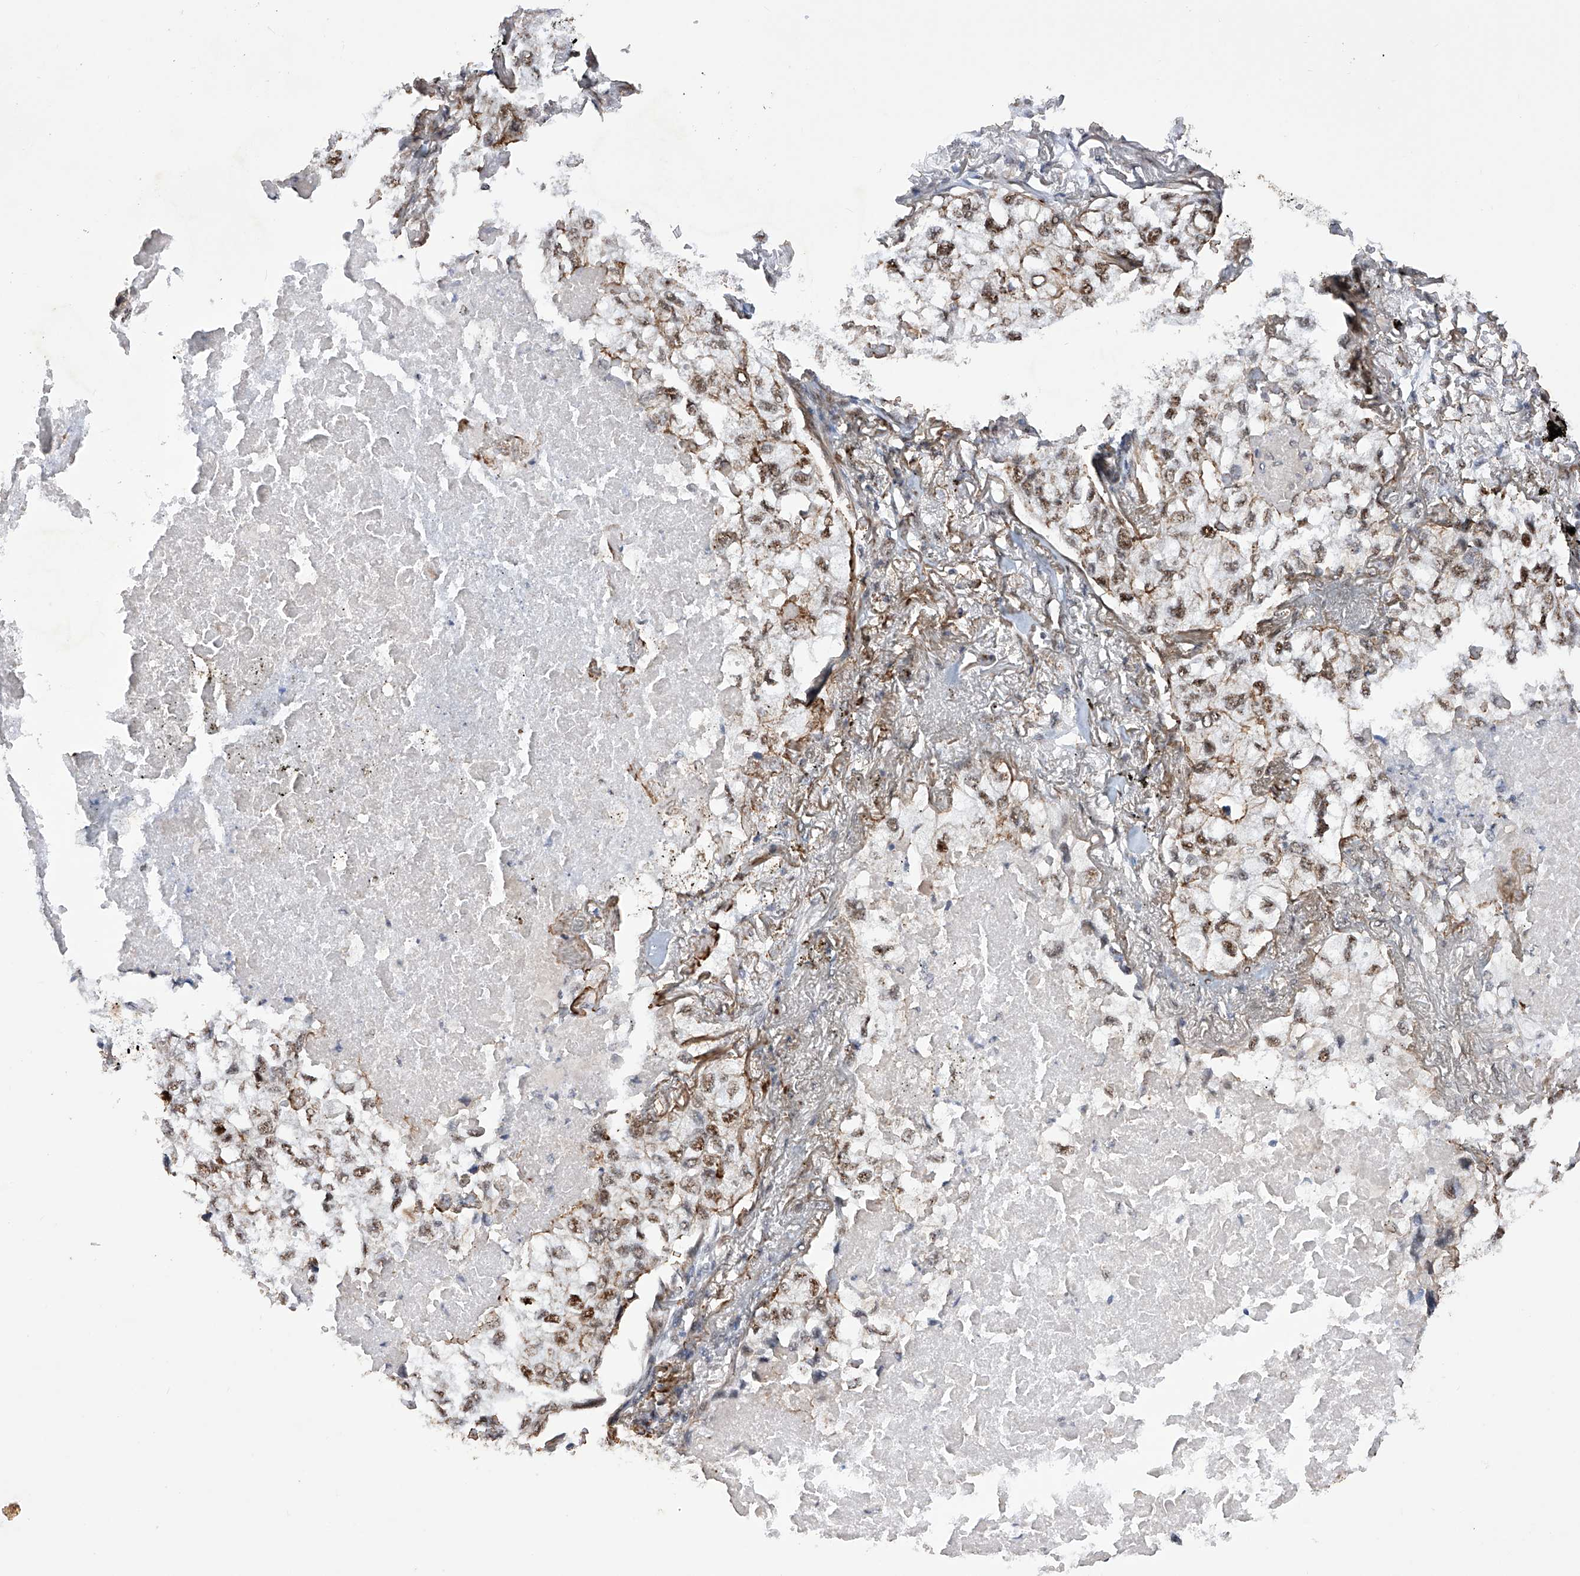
{"staining": {"intensity": "moderate", "quantity": "25%-75%", "location": "nuclear"}, "tissue": "lung cancer", "cell_type": "Tumor cells", "image_type": "cancer", "snomed": [{"axis": "morphology", "description": "Adenocarcinoma, NOS"}, {"axis": "topography", "description": "Lung"}], "caption": "This histopathology image displays IHC staining of human lung cancer (adenocarcinoma), with medium moderate nuclear positivity in approximately 25%-75% of tumor cells.", "gene": "NFATC4", "patient": {"sex": "male", "age": 65}}